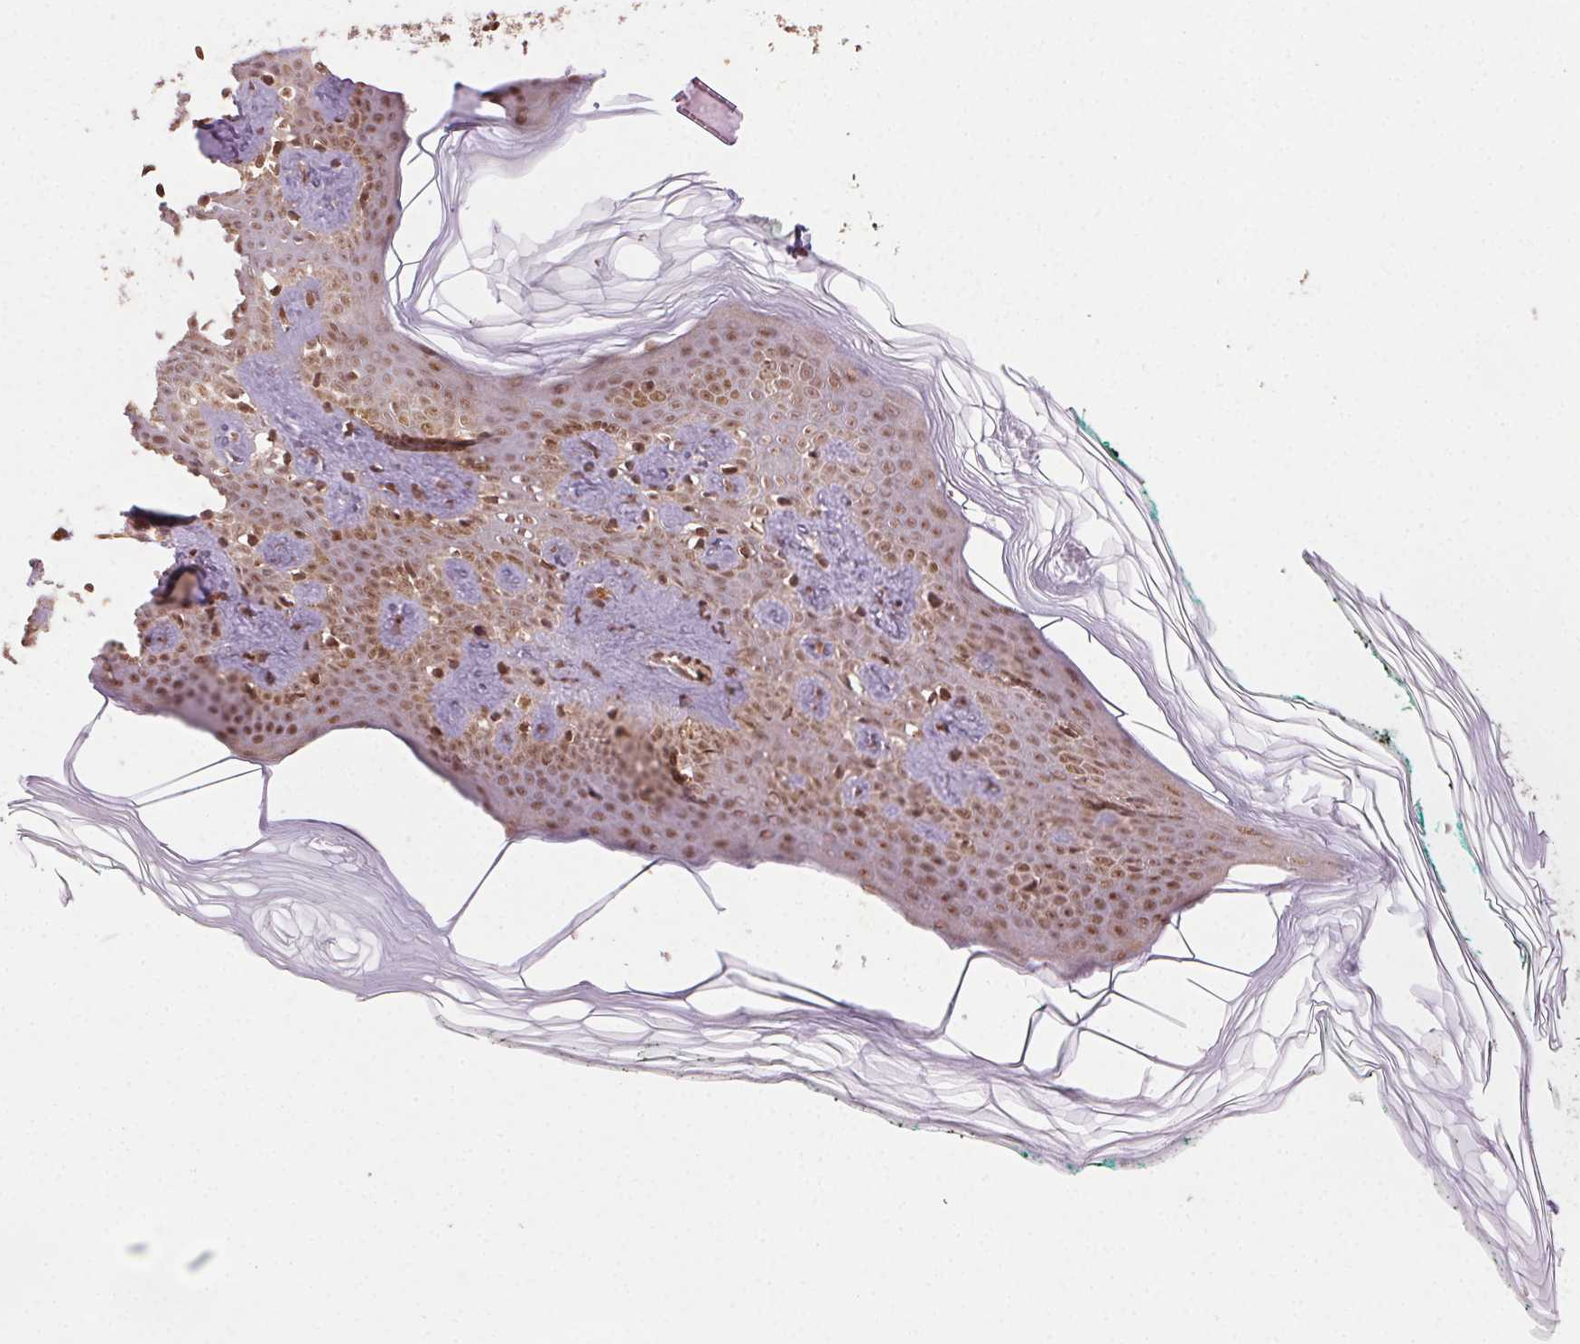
{"staining": {"intensity": "moderate", "quantity": ">75%", "location": "nuclear"}, "tissue": "skin", "cell_type": "Fibroblasts", "image_type": "normal", "snomed": [{"axis": "morphology", "description": "Normal tissue, NOS"}, {"axis": "topography", "description": "Skin"}, {"axis": "topography", "description": "Peripheral nerve tissue"}], "caption": "Immunohistochemistry (IHC) photomicrograph of benign skin stained for a protein (brown), which demonstrates medium levels of moderate nuclear staining in approximately >75% of fibroblasts.", "gene": "TREML4", "patient": {"sex": "female", "age": 45}}